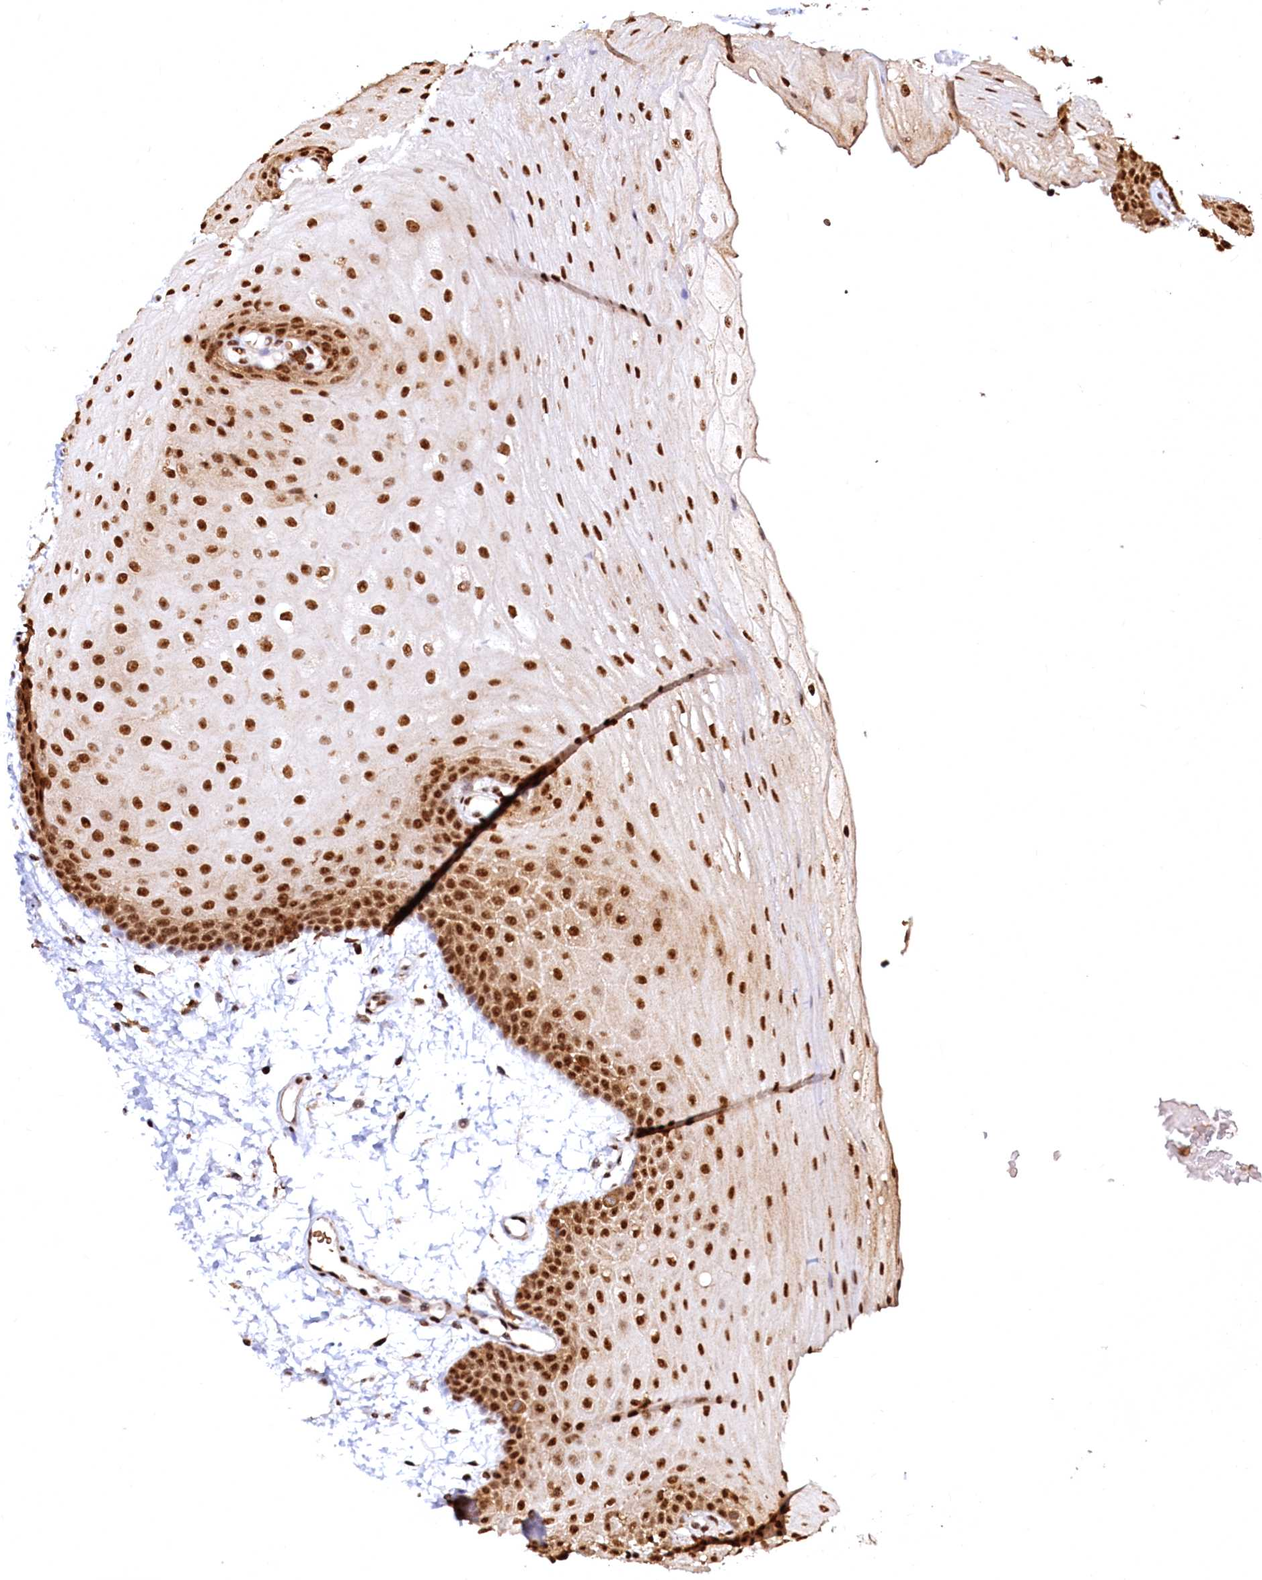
{"staining": {"intensity": "strong", "quantity": ">75%", "location": "nuclear"}, "tissue": "oral mucosa", "cell_type": "Squamous epithelial cells", "image_type": "normal", "snomed": [{"axis": "morphology", "description": "Normal tissue, NOS"}, {"axis": "topography", "description": "Oral tissue"}], "caption": "Normal oral mucosa shows strong nuclear positivity in about >75% of squamous epithelial cells, visualized by immunohistochemistry.", "gene": "RSRC2", "patient": {"sex": "male", "age": 68}}